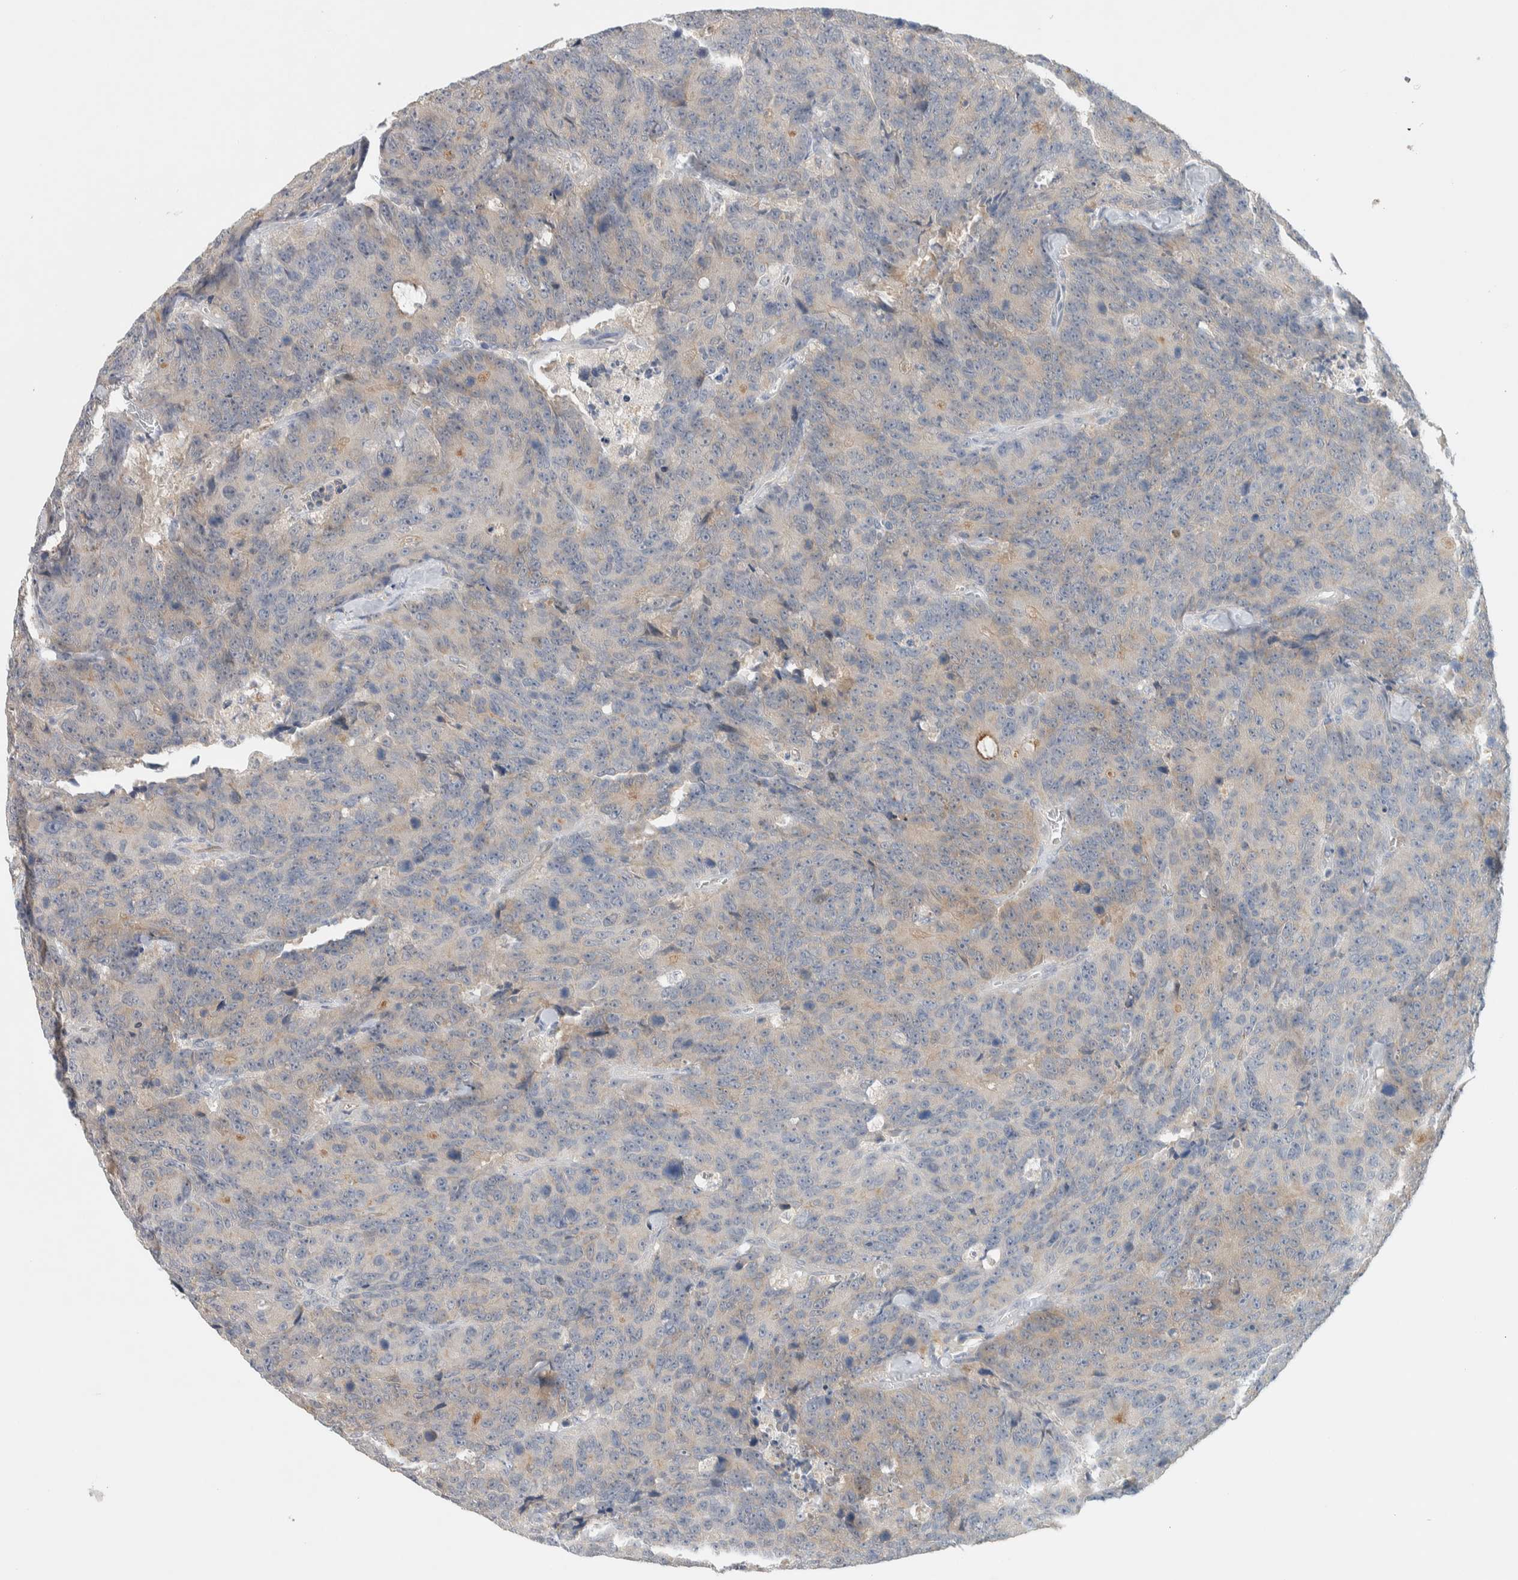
{"staining": {"intensity": "weak", "quantity": "<25%", "location": "cytoplasmic/membranous"}, "tissue": "colorectal cancer", "cell_type": "Tumor cells", "image_type": "cancer", "snomed": [{"axis": "morphology", "description": "Adenocarcinoma, NOS"}, {"axis": "topography", "description": "Colon"}], "caption": "This photomicrograph is of colorectal cancer stained with immunohistochemistry to label a protein in brown with the nuclei are counter-stained blue. There is no staining in tumor cells. (DAB immunohistochemistry (IHC) visualized using brightfield microscopy, high magnification).", "gene": "DEPTOR", "patient": {"sex": "female", "age": 86}}